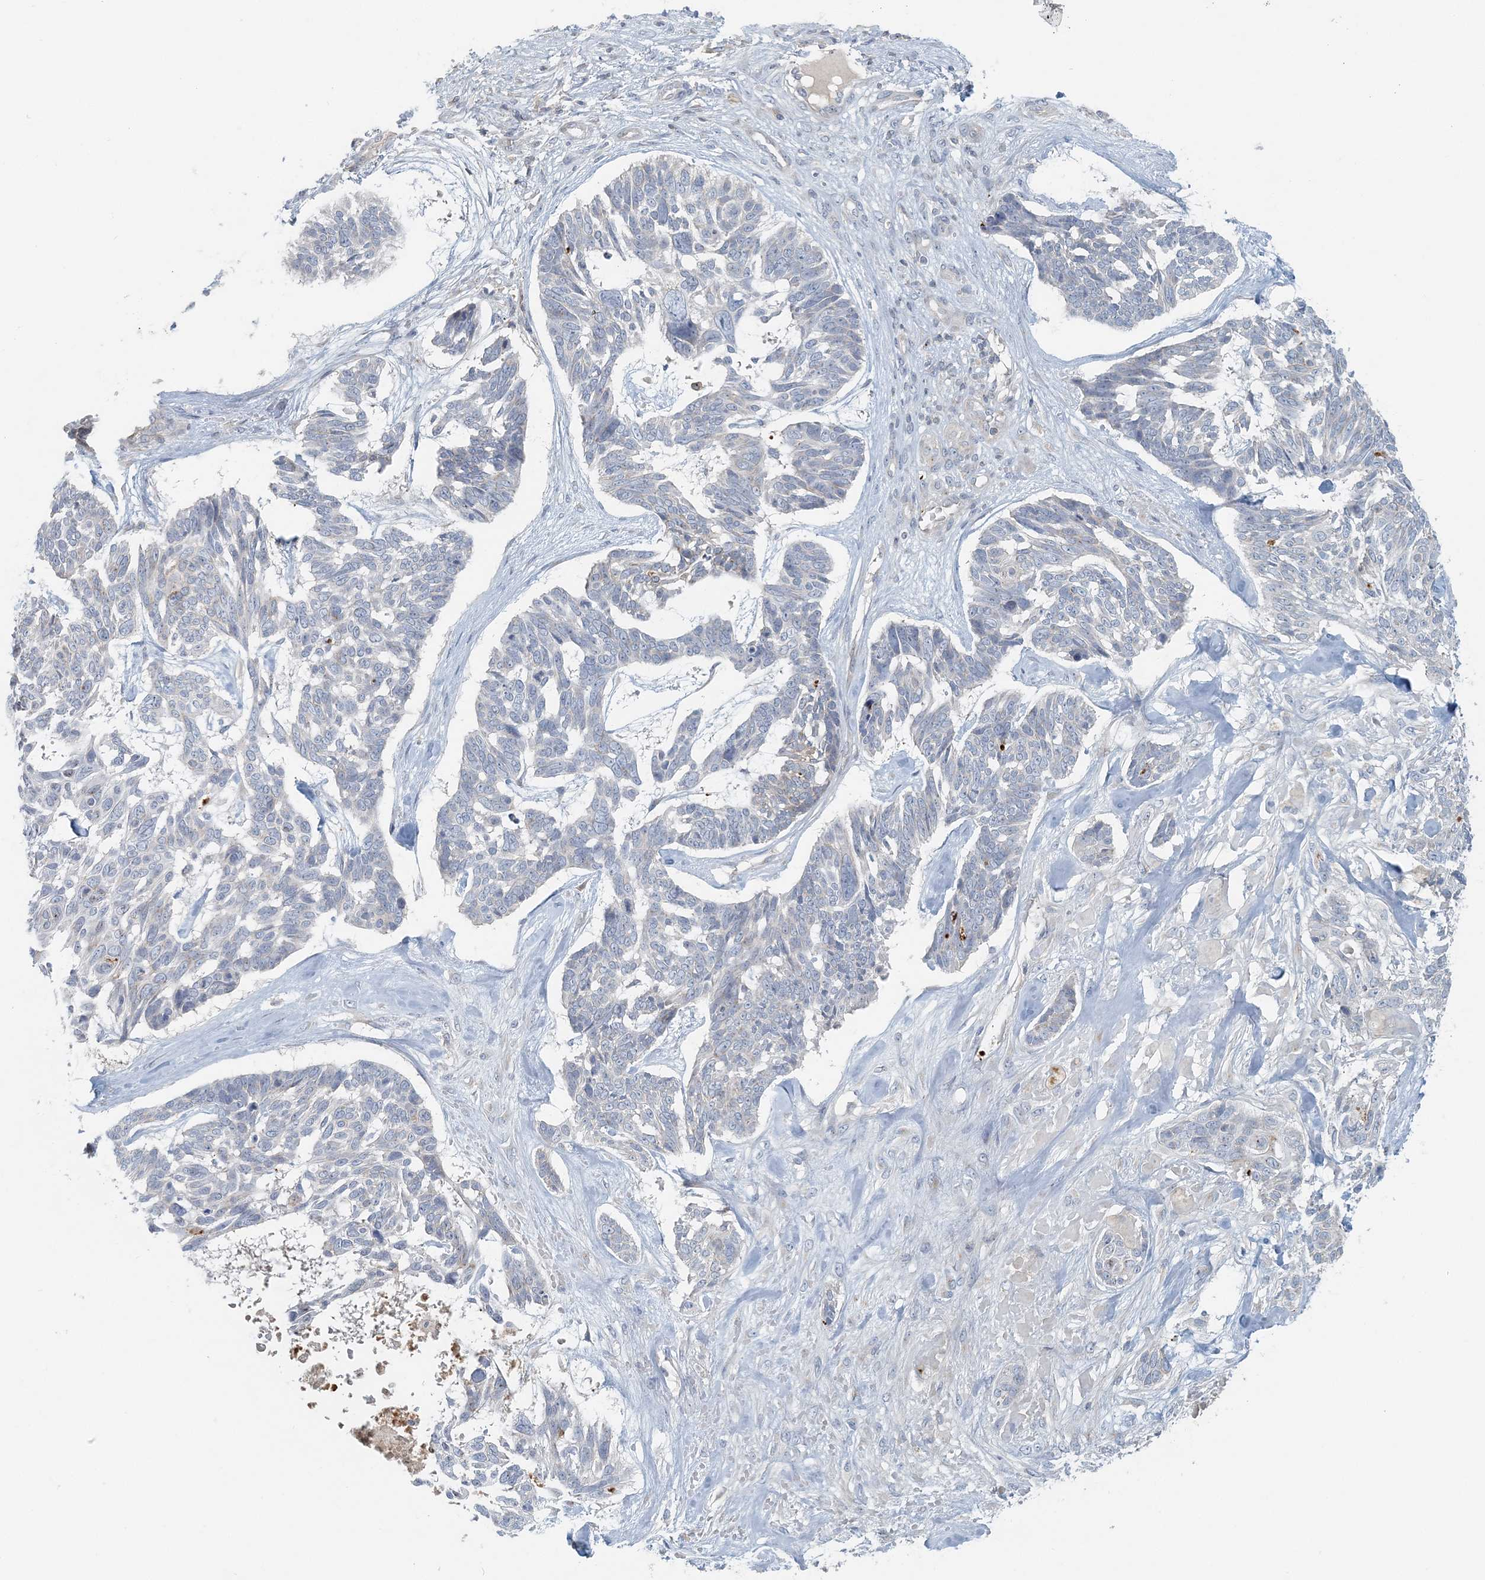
{"staining": {"intensity": "negative", "quantity": "none", "location": "none"}, "tissue": "skin cancer", "cell_type": "Tumor cells", "image_type": "cancer", "snomed": [{"axis": "morphology", "description": "Basal cell carcinoma"}, {"axis": "topography", "description": "Skin"}], "caption": "Histopathology image shows no protein expression in tumor cells of skin basal cell carcinoma tissue.", "gene": "NAA11", "patient": {"sex": "male", "age": 88}}